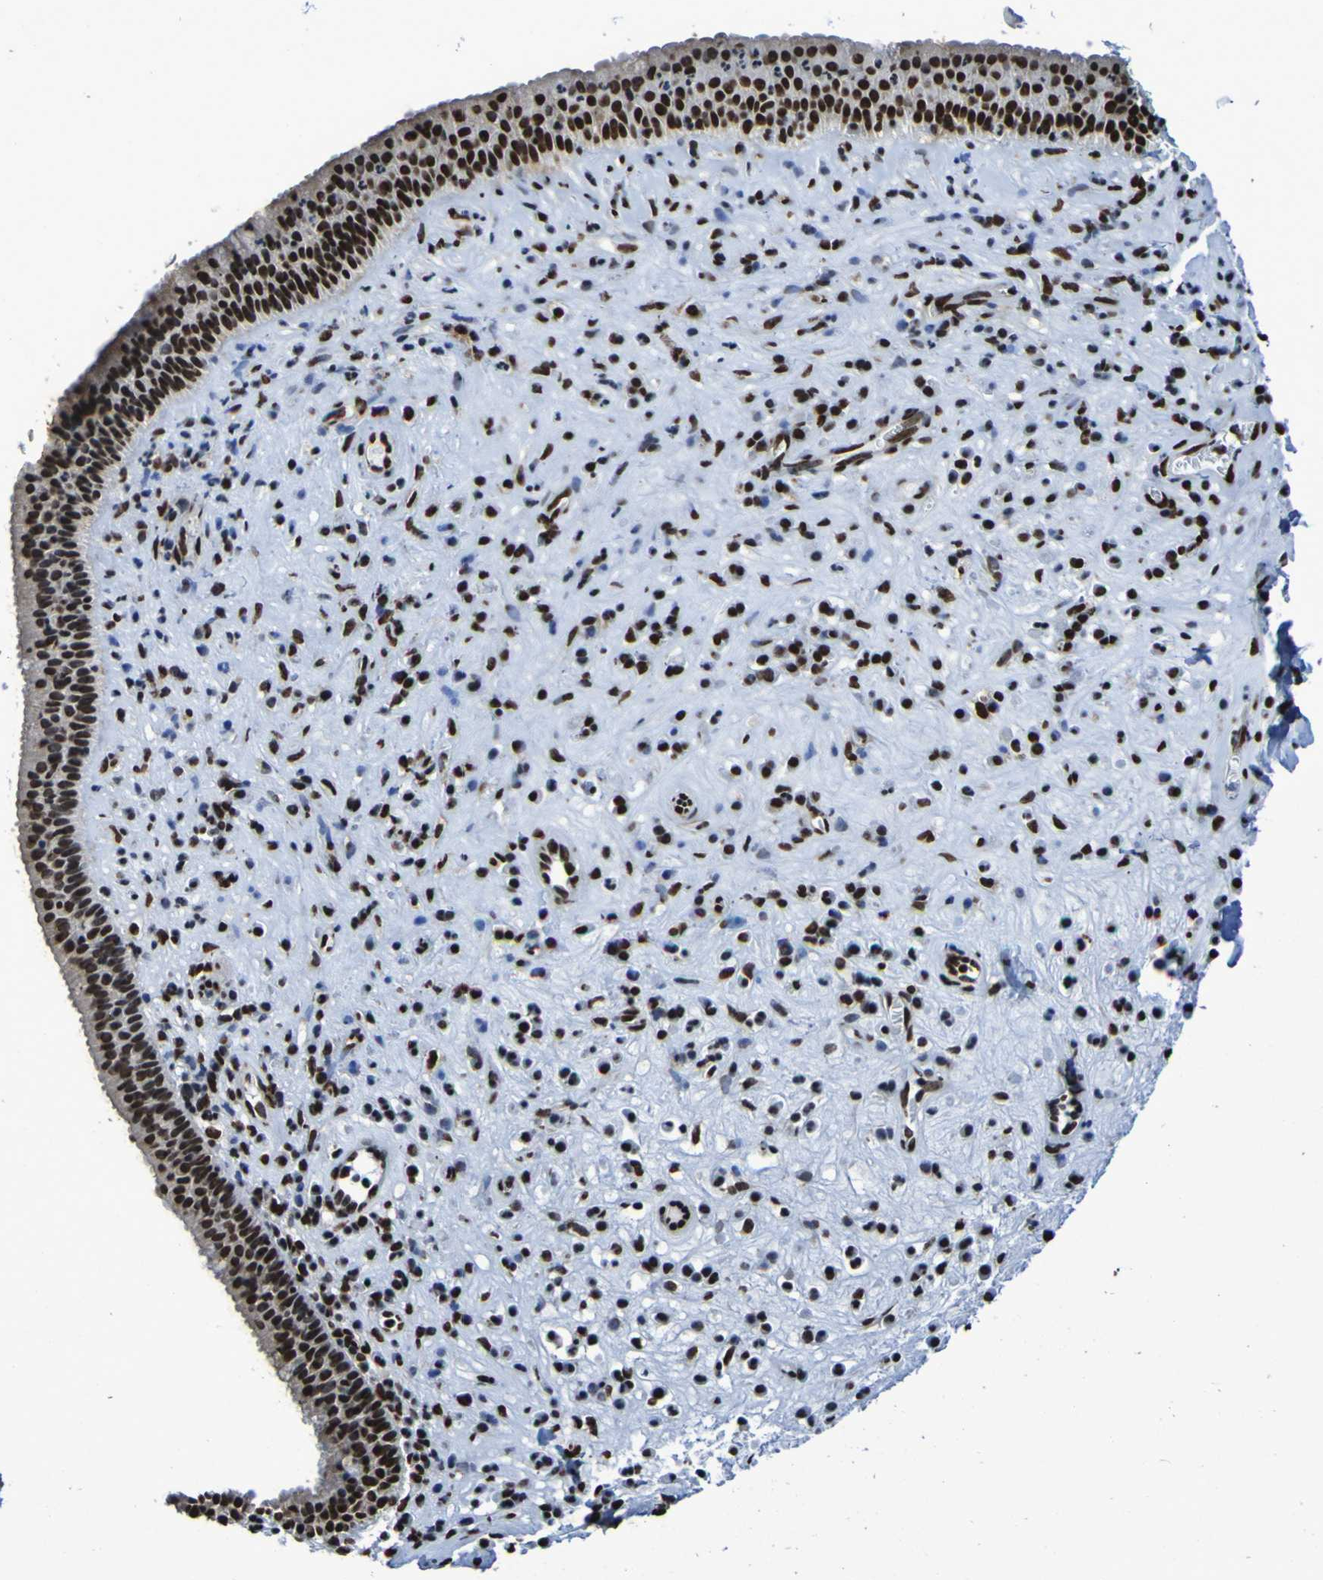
{"staining": {"intensity": "strong", "quantity": ">75%", "location": "nuclear"}, "tissue": "nasopharynx", "cell_type": "Respiratory epithelial cells", "image_type": "normal", "snomed": [{"axis": "morphology", "description": "Normal tissue, NOS"}, {"axis": "topography", "description": "Nasopharynx"}], "caption": "A brown stain shows strong nuclear expression of a protein in respiratory epithelial cells of benign nasopharynx. The protein of interest is stained brown, and the nuclei are stained in blue (DAB IHC with brightfield microscopy, high magnification).", "gene": "HNRNPR", "patient": {"sex": "female", "age": 51}}